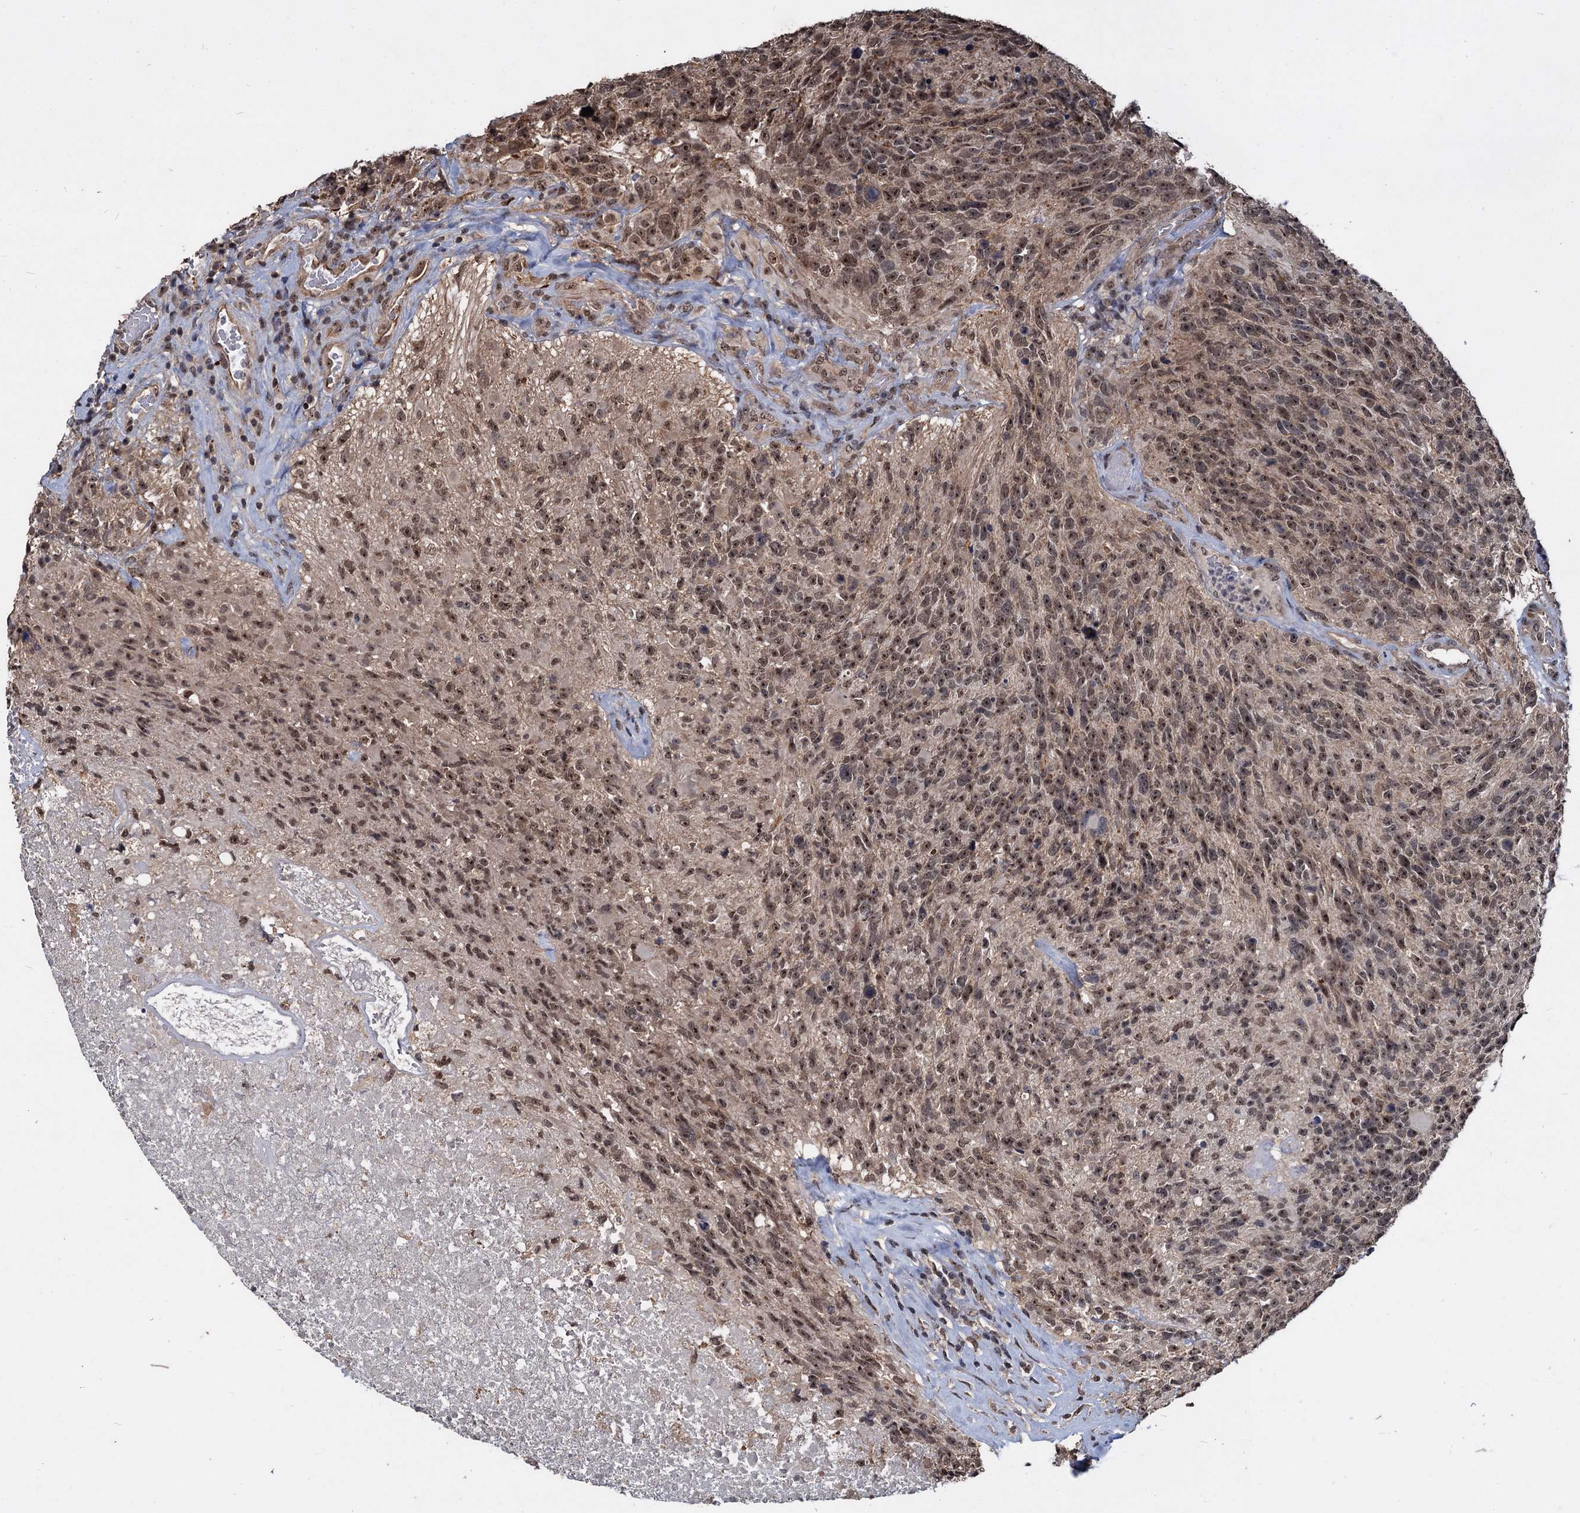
{"staining": {"intensity": "moderate", "quantity": ">75%", "location": "nuclear"}, "tissue": "glioma", "cell_type": "Tumor cells", "image_type": "cancer", "snomed": [{"axis": "morphology", "description": "Glioma, malignant, High grade"}, {"axis": "topography", "description": "Brain"}], "caption": "An image of human glioma stained for a protein demonstrates moderate nuclear brown staining in tumor cells.", "gene": "FAM216B", "patient": {"sex": "male", "age": 76}}